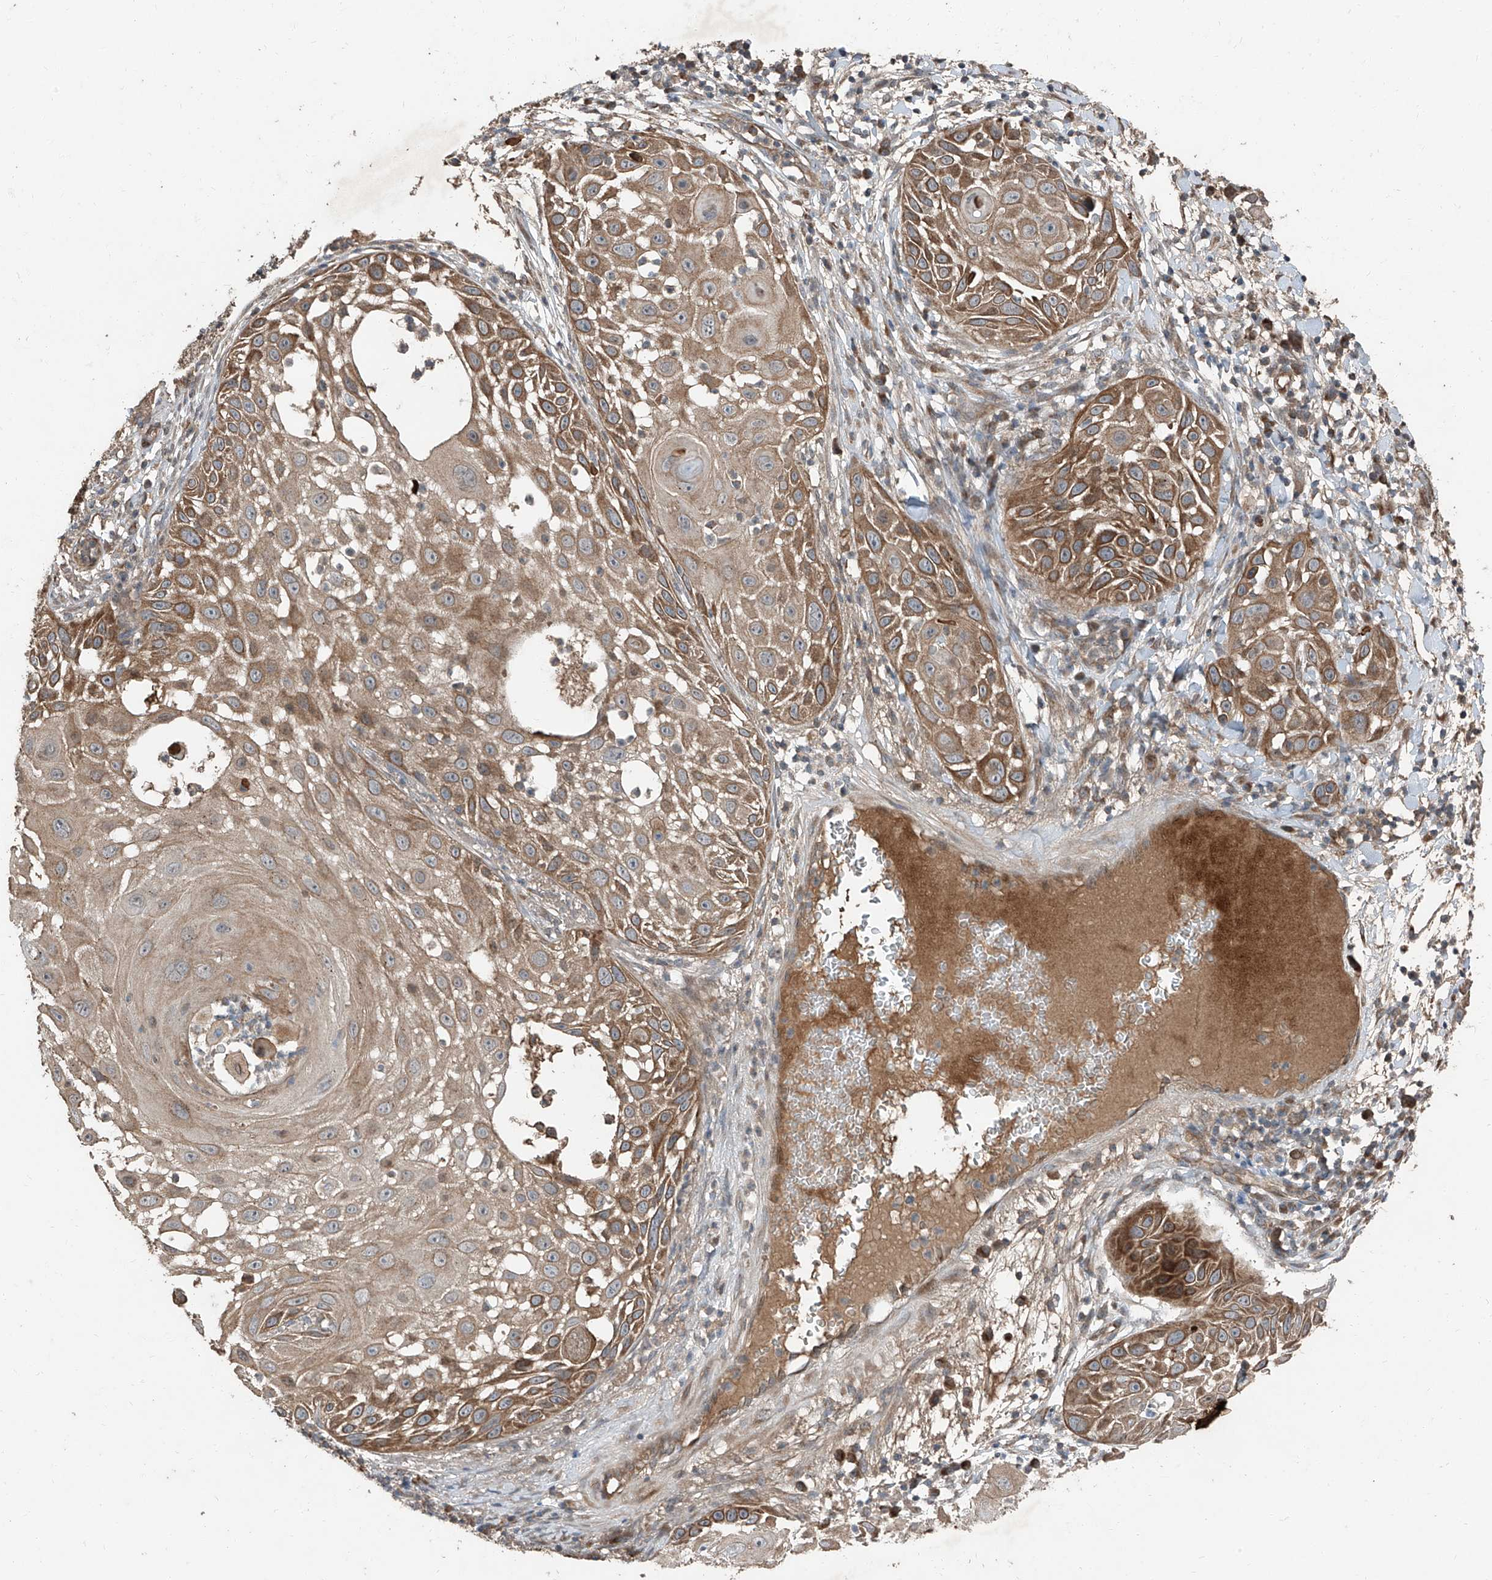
{"staining": {"intensity": "moderate", "quantity": ">75%", "location": "cytoplasmic/membranous"}, "tissue": "skin cancer", "cell_type": "Tumor cells", "image_type": "cancer", "snomed": [{"axis": "morphology", "description": "Squamous cell carcinoma, NOS"}, {"axis": "topography", "description": "Skin"}], "caption": "The immunohistochemical stain shows moderate cytoplasmic/membranous expression in tumor cells of squamous cell carcinoma (skin) tissue.", "gene": "CCN1", "patient": {"sex": "female", "age": 44}}